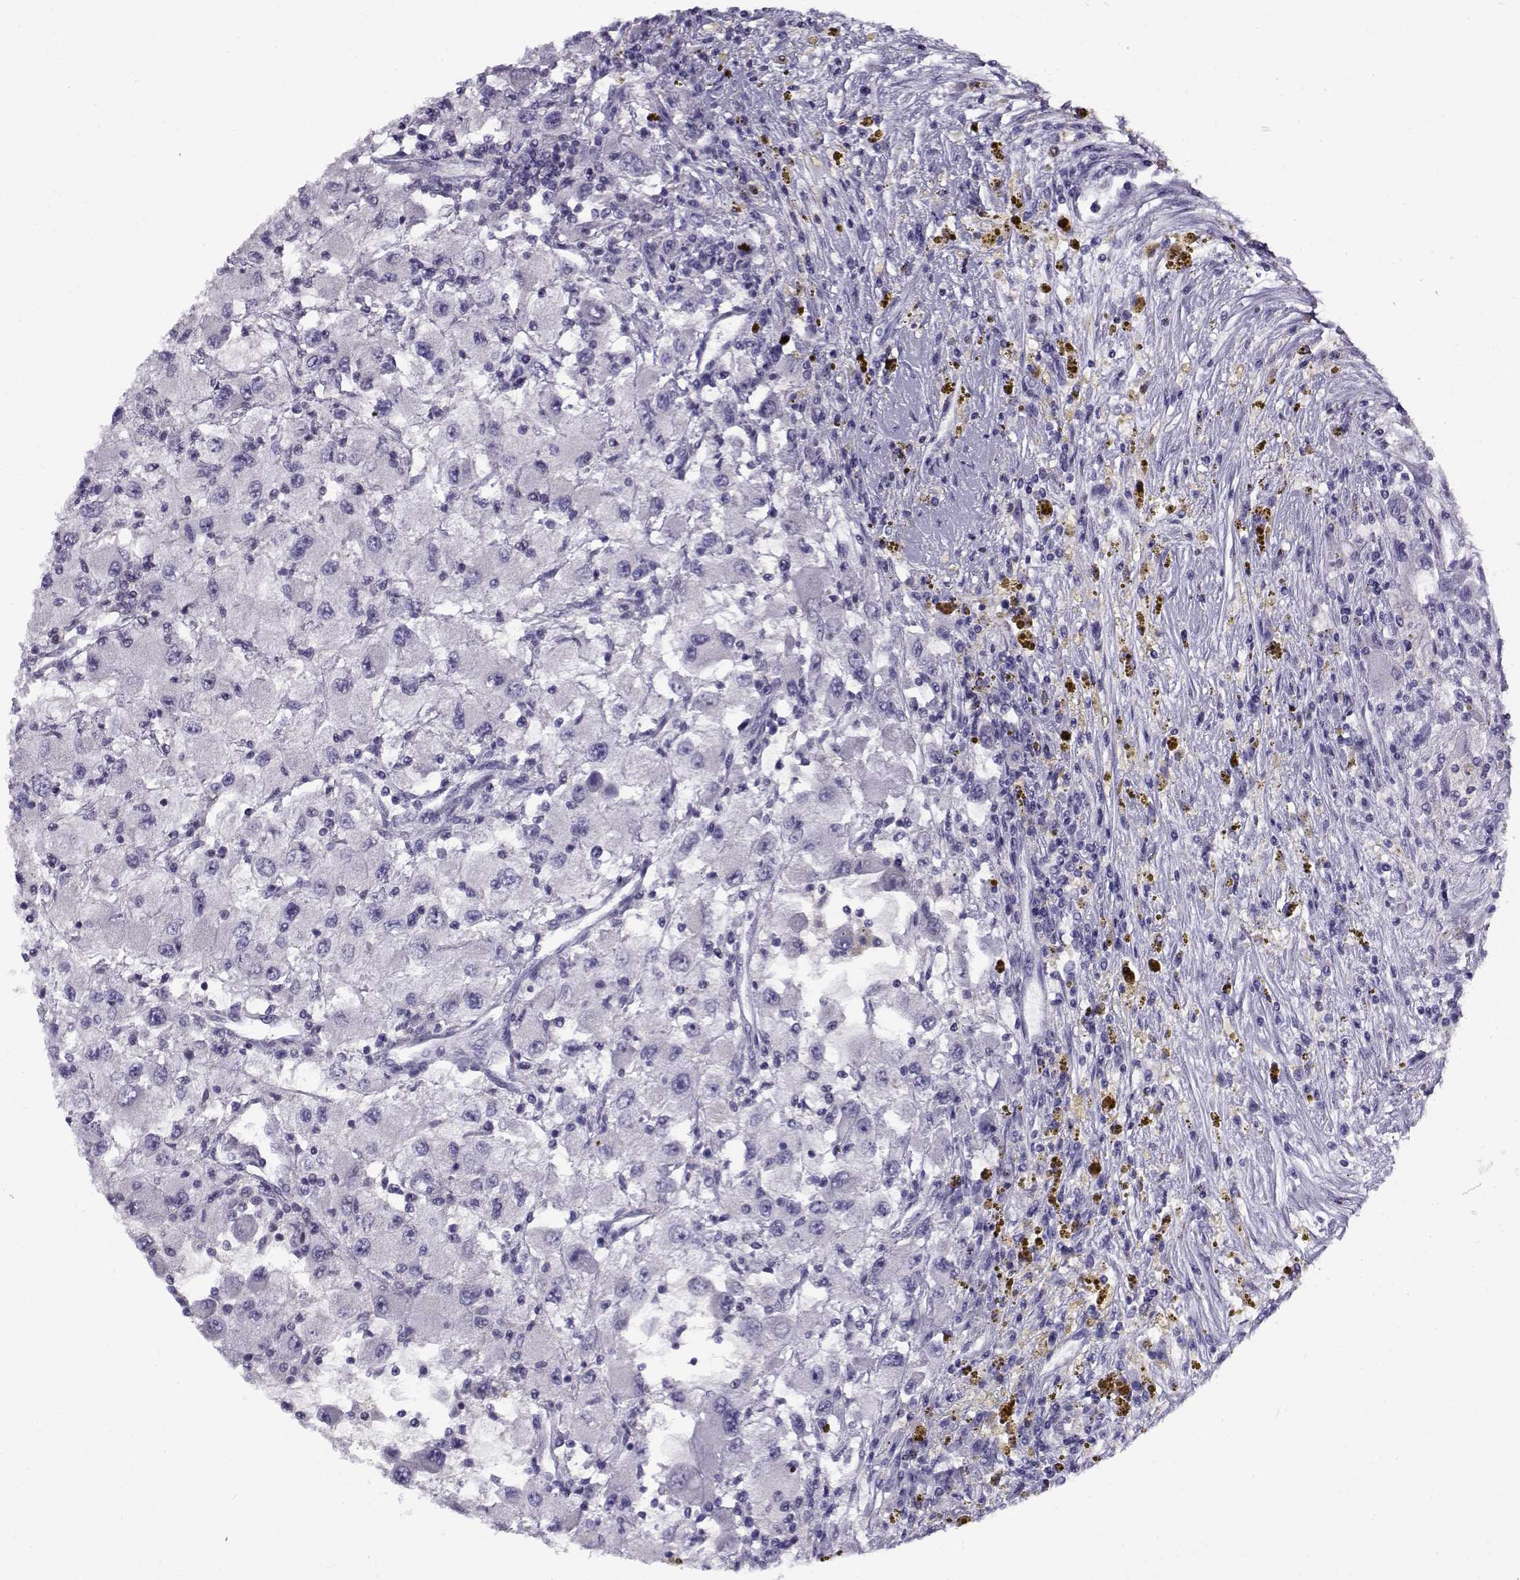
{"staining": {"intensity": "negative", "quantity": "none", "location": "none"}, "tissue": "renal cancer", "cell_type": "Tumor cells", "image_type": "cancer", "snomed": [{"axis": "morphology", "description": "Adenocarcinoma, NOS"}, {"axis": "topography", "description": "Kidney"}], "caption": "There is no significant expression in tumor cells of renal cancer.", "gene": "FEZF1", "patient": {"sex": "female", "age": 67}}